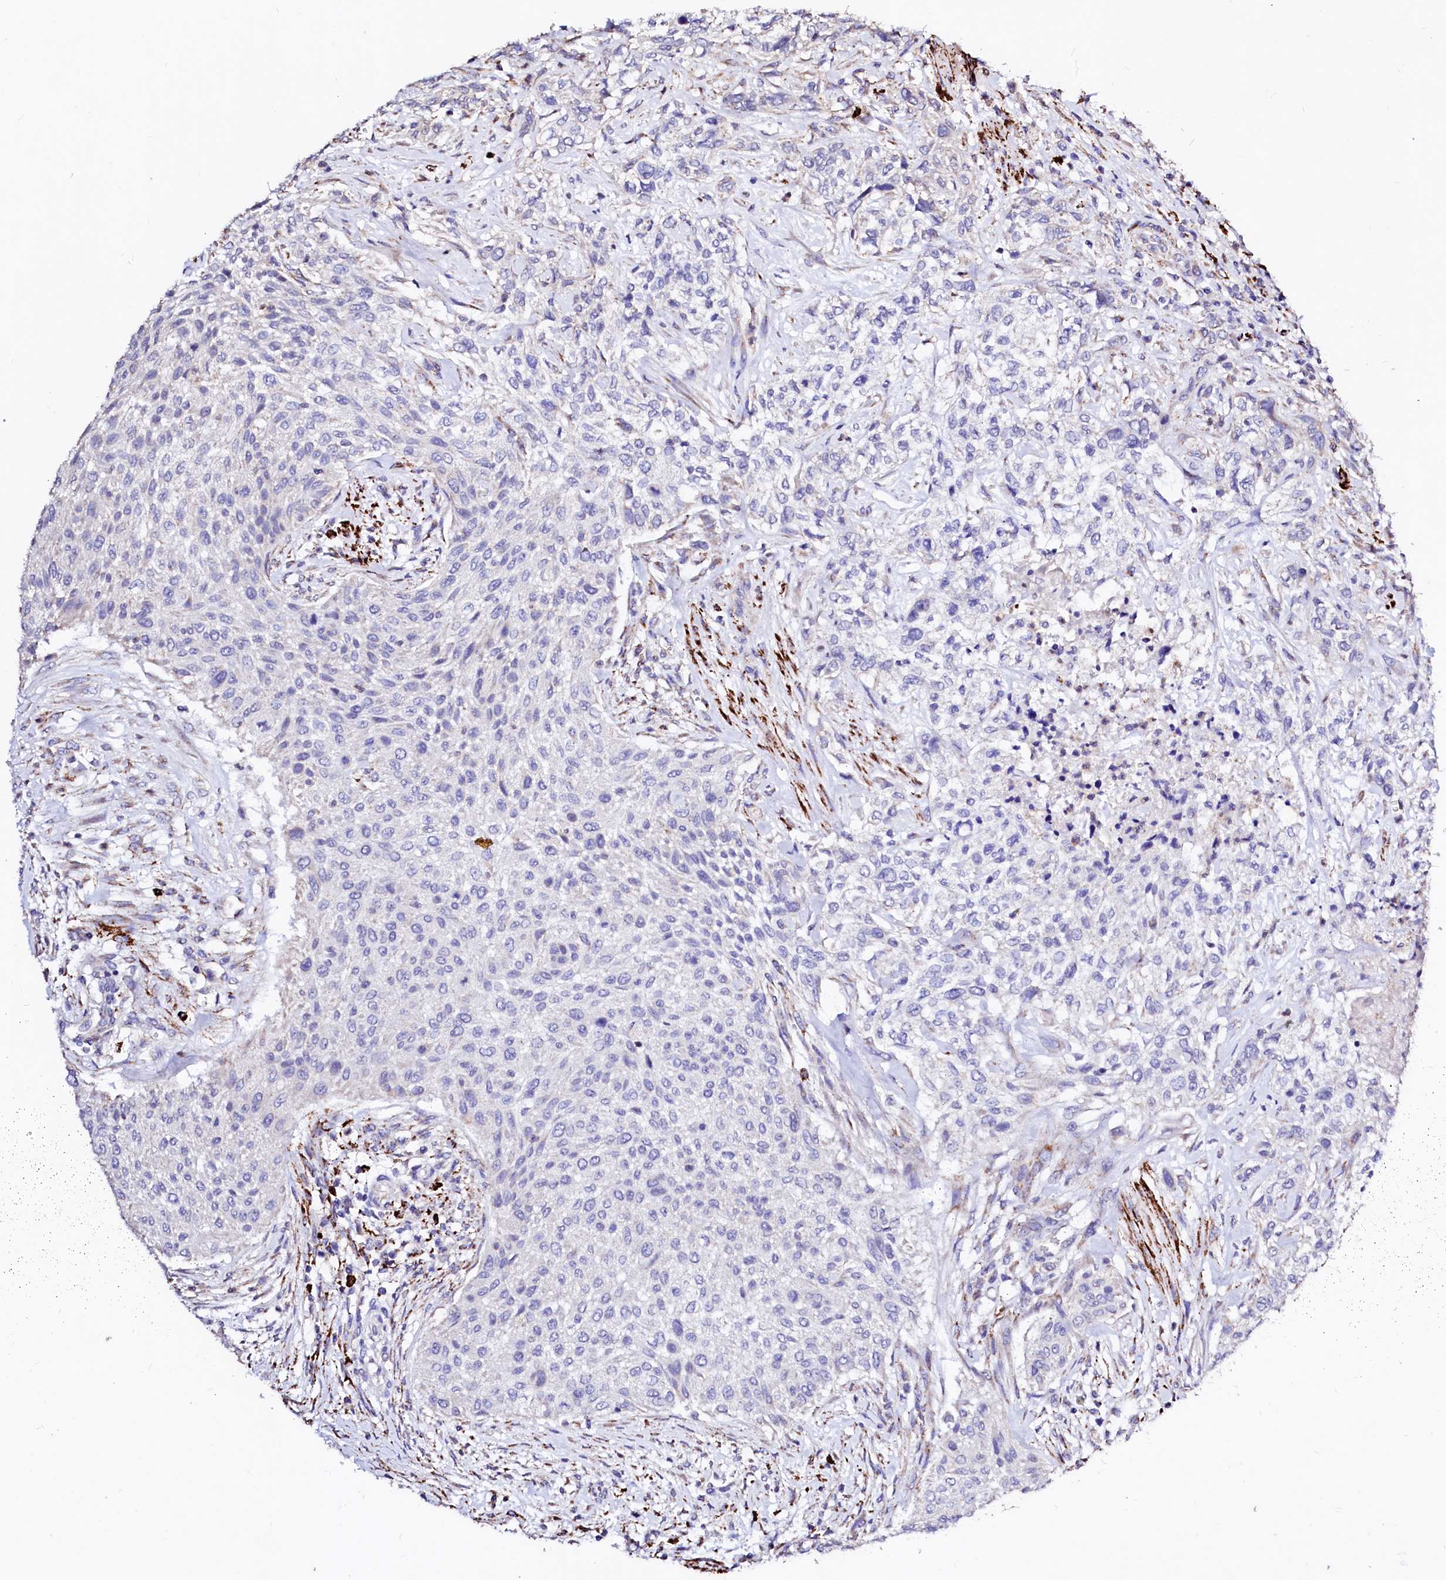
{"staining": {"intensity": "negative", "quantity": "none", "location": "none"}, "tissue": "urothelial cancer", "cell_type": "Tumor cells", "image_type": "cancer", "snomed": [{"axis": "morphology", "description": "Normal tissue, NOS"}, {"axis": "morphology", "description": "Urothelial carcinoma, NOS"}, {"axis": "topography", "description": "Urinary bladder"}, {"axis": "topography", "description": "Peripheral nerve tissue"}], "caption": "Tumor cells are negative for brown protein staining in transitional cell carcinoma. Nuclei are stained in blue.", "gene": "MAOB", "patient": {"sex": "male", "age": 35}}